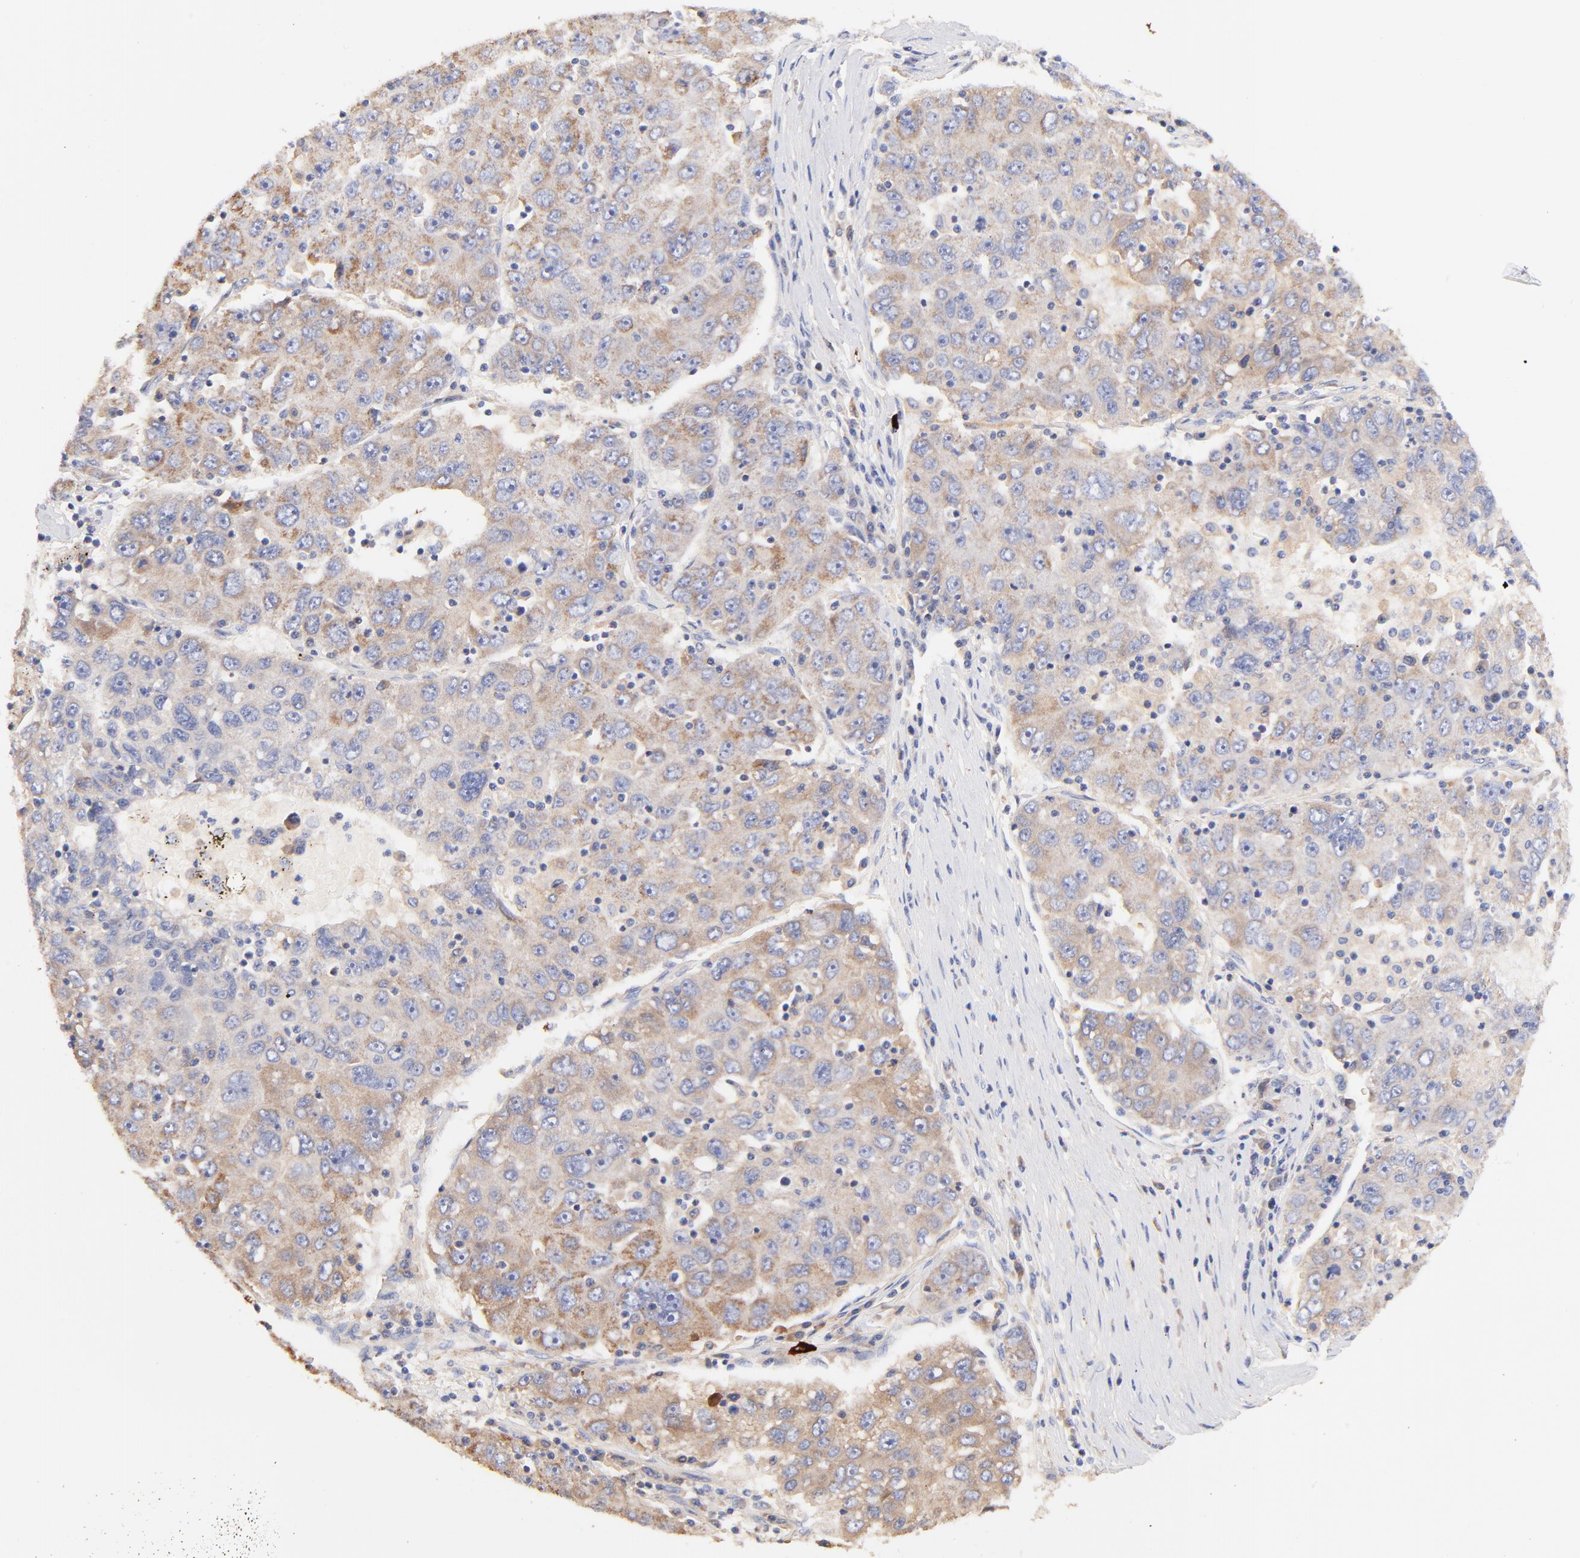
{"staining": {"intensity": "weak", "quantity": ">75%", "location": "cytoplasmic/membranous"}, "tissue": "liver cancer", "cell_type": "Tumor cells", "image_type": "cancer", "snomed": [{"axis": "morphology", "description": "Carcinoma, Hepatocellular, NOS"}, {"axis": "topography", "description": "Liver"}], "caption": "Protein expression by immunohistochemistry (IHC) shows weak cytoplasmic/membranous staining in about >75% of tumor cells in liver hepatocellular carcinoma.", "gene": "IGLV7-43", "patient": {"sex": "male", "age": 49}}